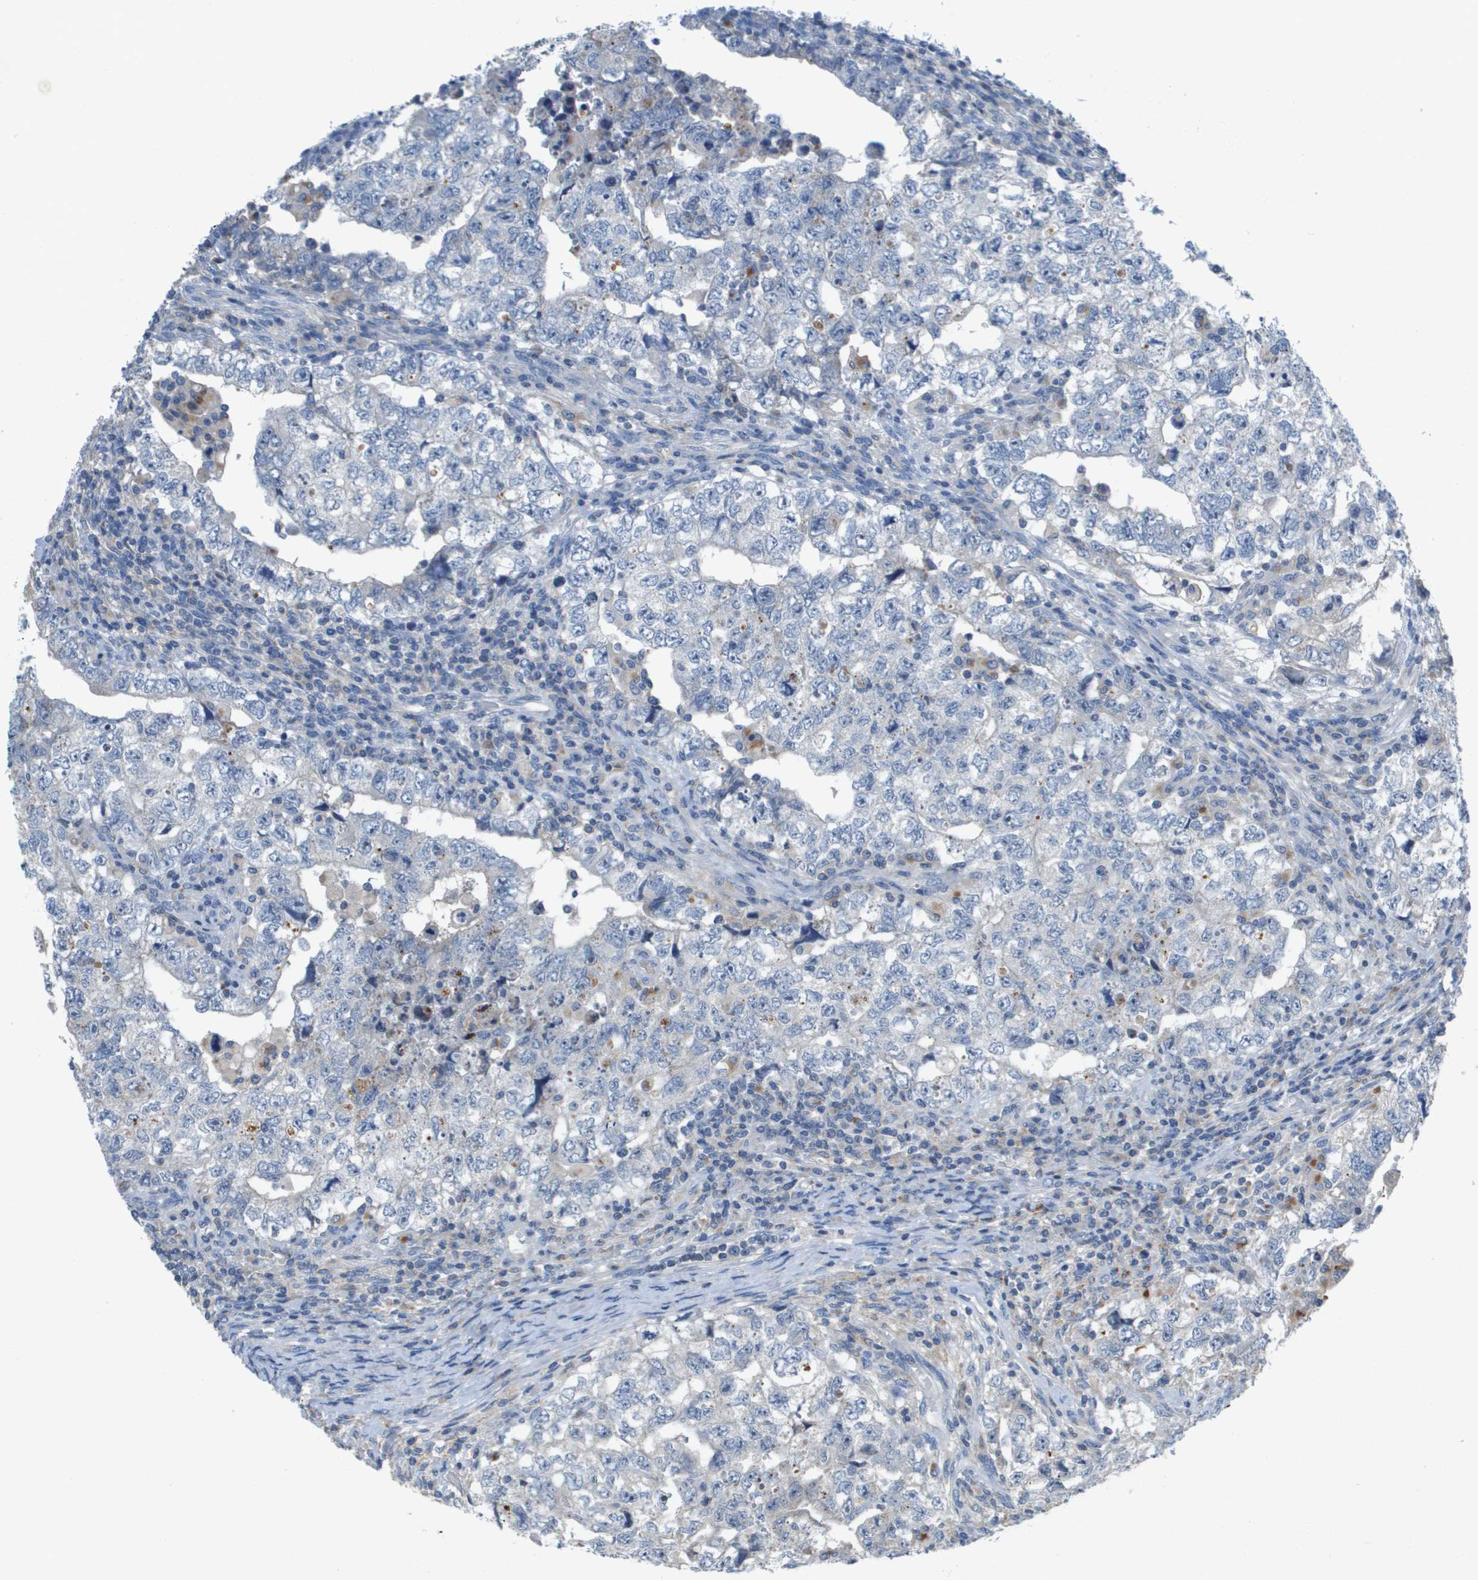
{"staining": {"intensity": "negative", "quantity": "none", "location": "none"}, "tissue": "testis cancer", "cell_type": "Tumor cells", "image_type": "cancer", "snomed": [{"axis": "morphology", "description": "Carcinoma, Embryonal, NOS"}, {"axis": "topography", "description": "Testis"}], "caption": "Tumor cells are negative for brown protein staining in testis embryonal carcinoma.", "gene": "B3GNT5", "patient": {"sex": "male", "age": 36}}